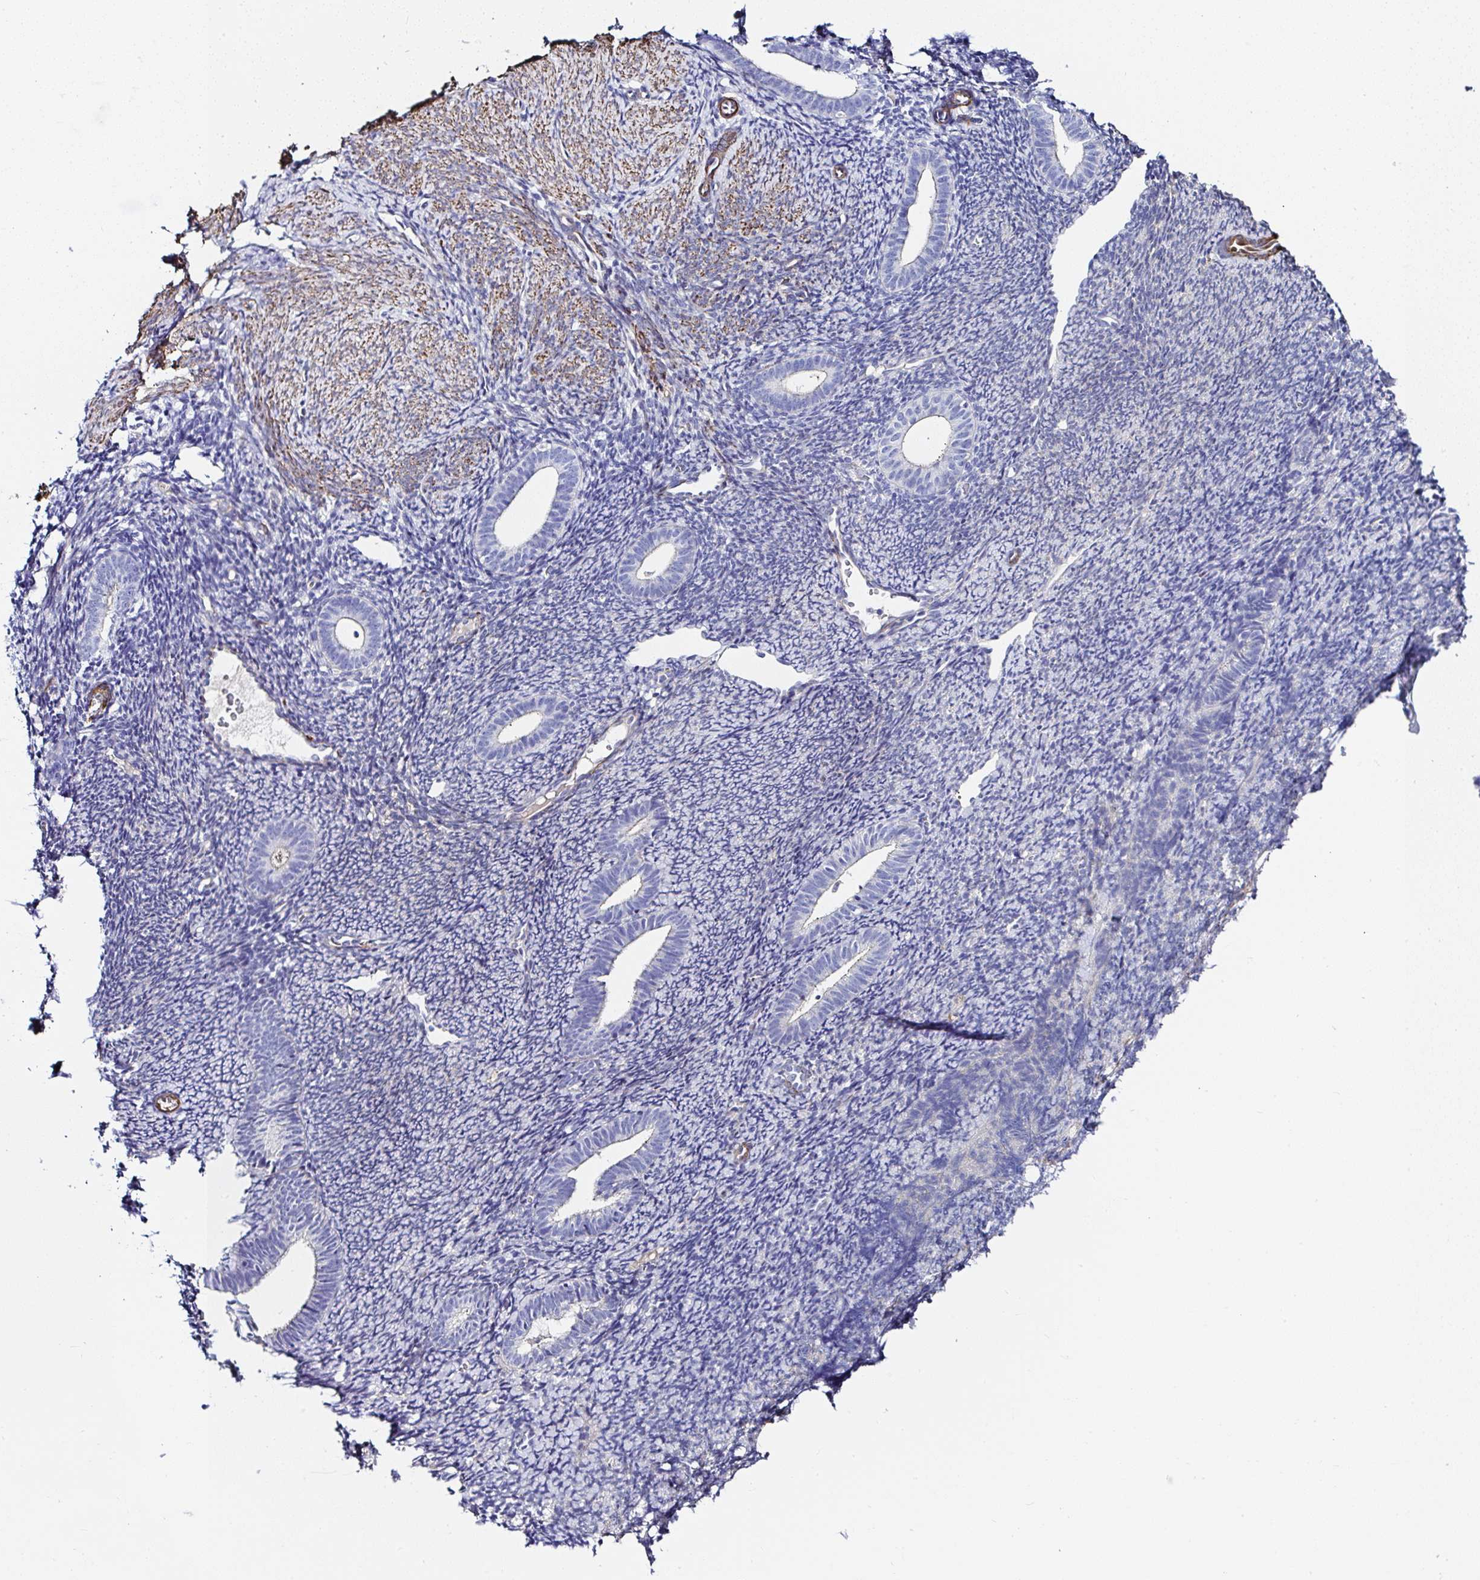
{"staining": {"intensity": "negative", "quantity": "none", "location": "none"}, "tissue": "endometrium", "cell_type": "Cells in endometrial stroma", "image_type": "normal", "snomed": [{"axis": "morphology", "description": "Normal tissue, NOS"}, {"axis": "topography", "description": "Endometrium"}], "caption": "Immunohistochemistry of normal human endometrium reveals no expression in cells in endometrial stroma.", "gene": "PPFIA4", "patient": {"sex": "female", "age": 39}}